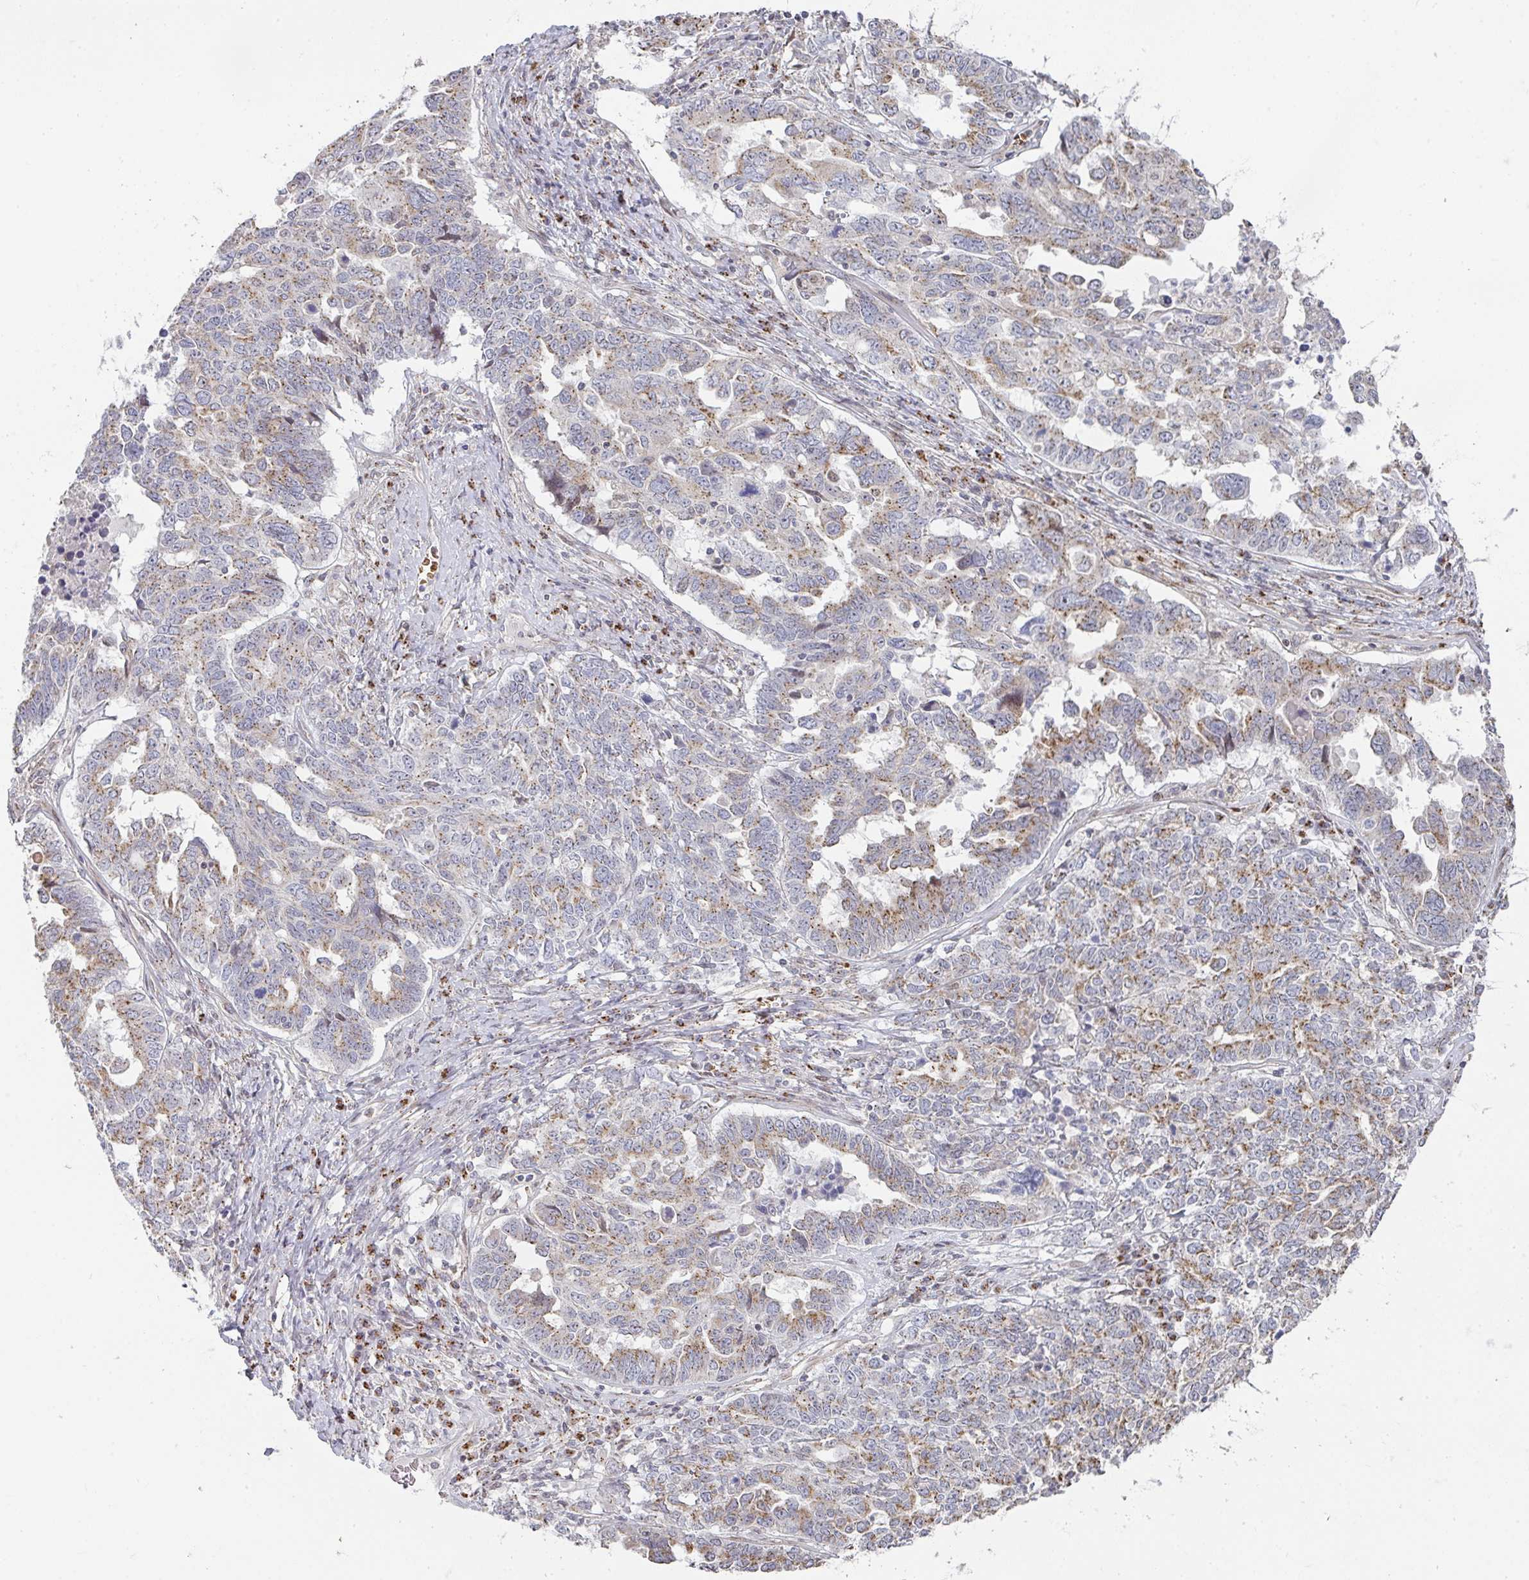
{"staining": {"intensity": "moderate", "quantity": ">75%", "location": "cytoplasmic/membranous"}, "tissue": "ovarian cancer", "cell_type": "Tumor cells", "image_type": "cancer", "snomed": [{"axis": "morphology", "description": "Carcinoma, endometroid"}, {"axis": "topography", "description": "Ovary"}], "caption": "Ovarian endometroid carcinoma stained for a protein displays moderate cytoplasmic/membranous positivity in tumor cells.", "gene": "ZNF526", "patient": {"sex": "female", "age": 62}}